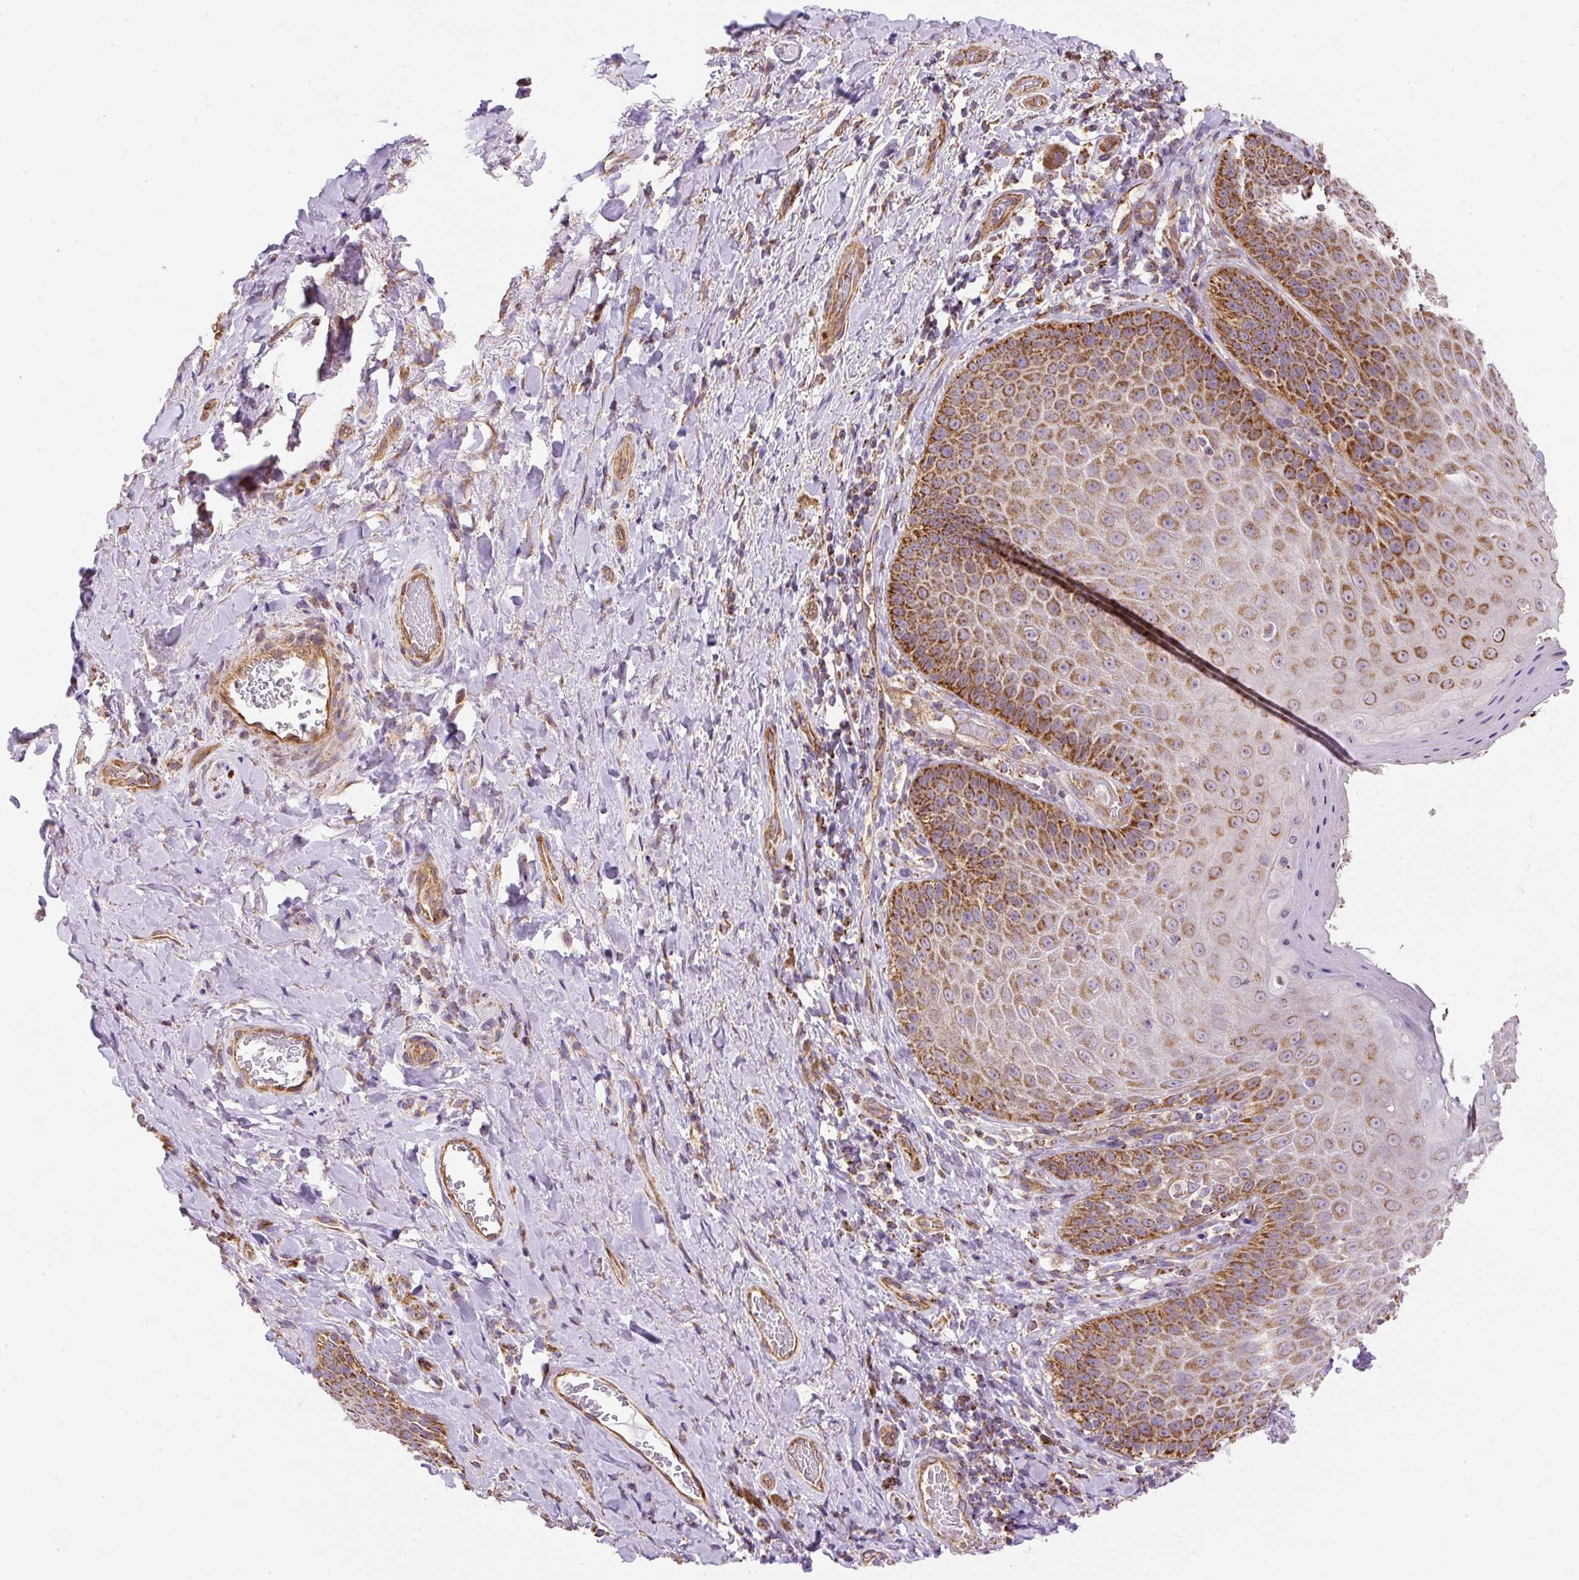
{"staining": {"intensity": "moderate", "quantity": ">75%", "location": "cytoplasmic/membranous"}, "tissue": "skin", "cell_type": "Epidermal cells", "image_type": "normal", "snomed": [{"axis": "morphology", "description": "Normal tissue, NOS"}, {"axis": "topography", "description": "Anal"}, {"axis": "topography", "description": "Peripheral nerve tissue"}], "caption": "Immunohistochemical staining of unremarkable human skin exhibits >75% levels of moderate cytoplasmic/membranous protein staining in about >75% of epidermal cells.", "gene": "CEP290", "patient": {"sex": "male", "age": 53}}